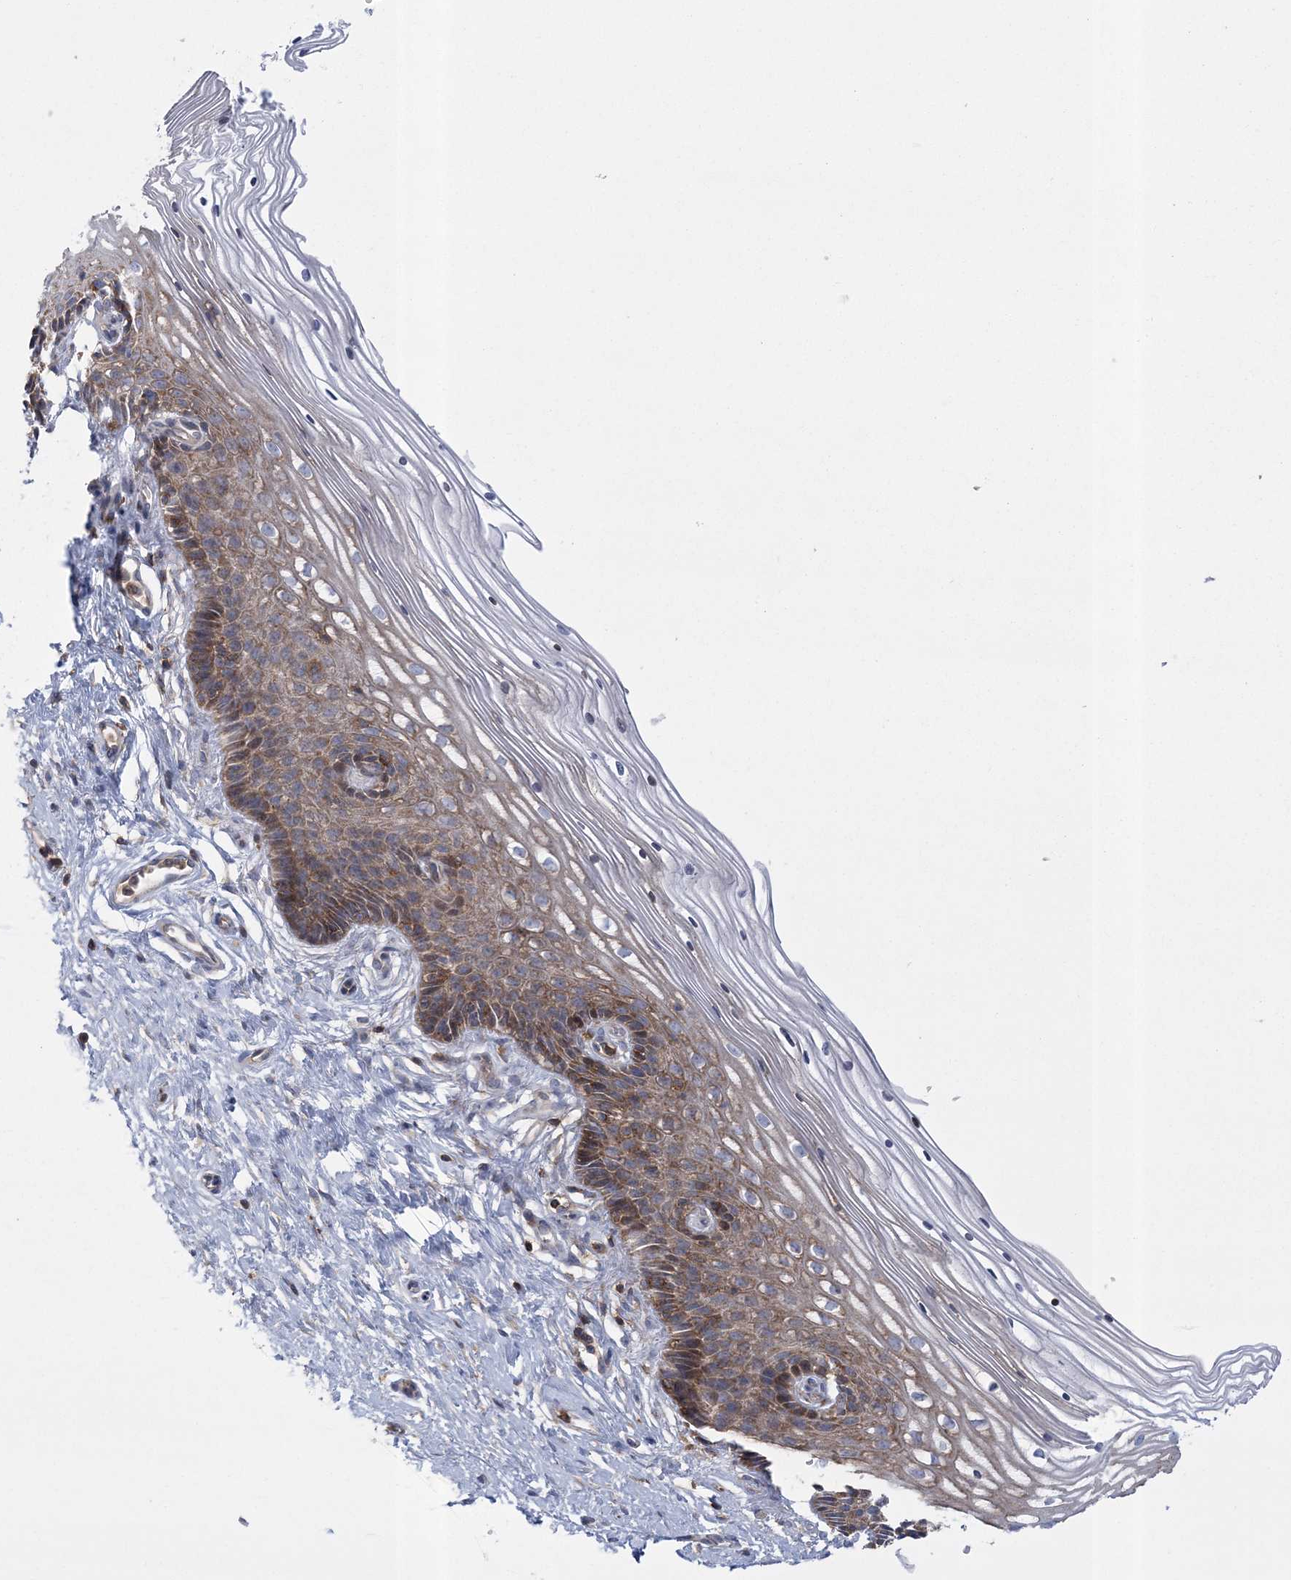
{"staining": {"intensity": "weak", "quantity": "<25%", "location": "cytoplasmic/membranous"}, "tissue": "cervix", "cell_type": "Glandular cells", "image_type": "normal", "snomed": [{"axis": "morphology", "description": "Normal tissue, NOS"}, {"axis": "topography", "description": "Cervix"}], "caption": "A histopathology image of cervix stained for a protein shows no brown staining in glandular cells.", "gene": "ARSJ", "patient": {"sex": "female", "age": 33}}